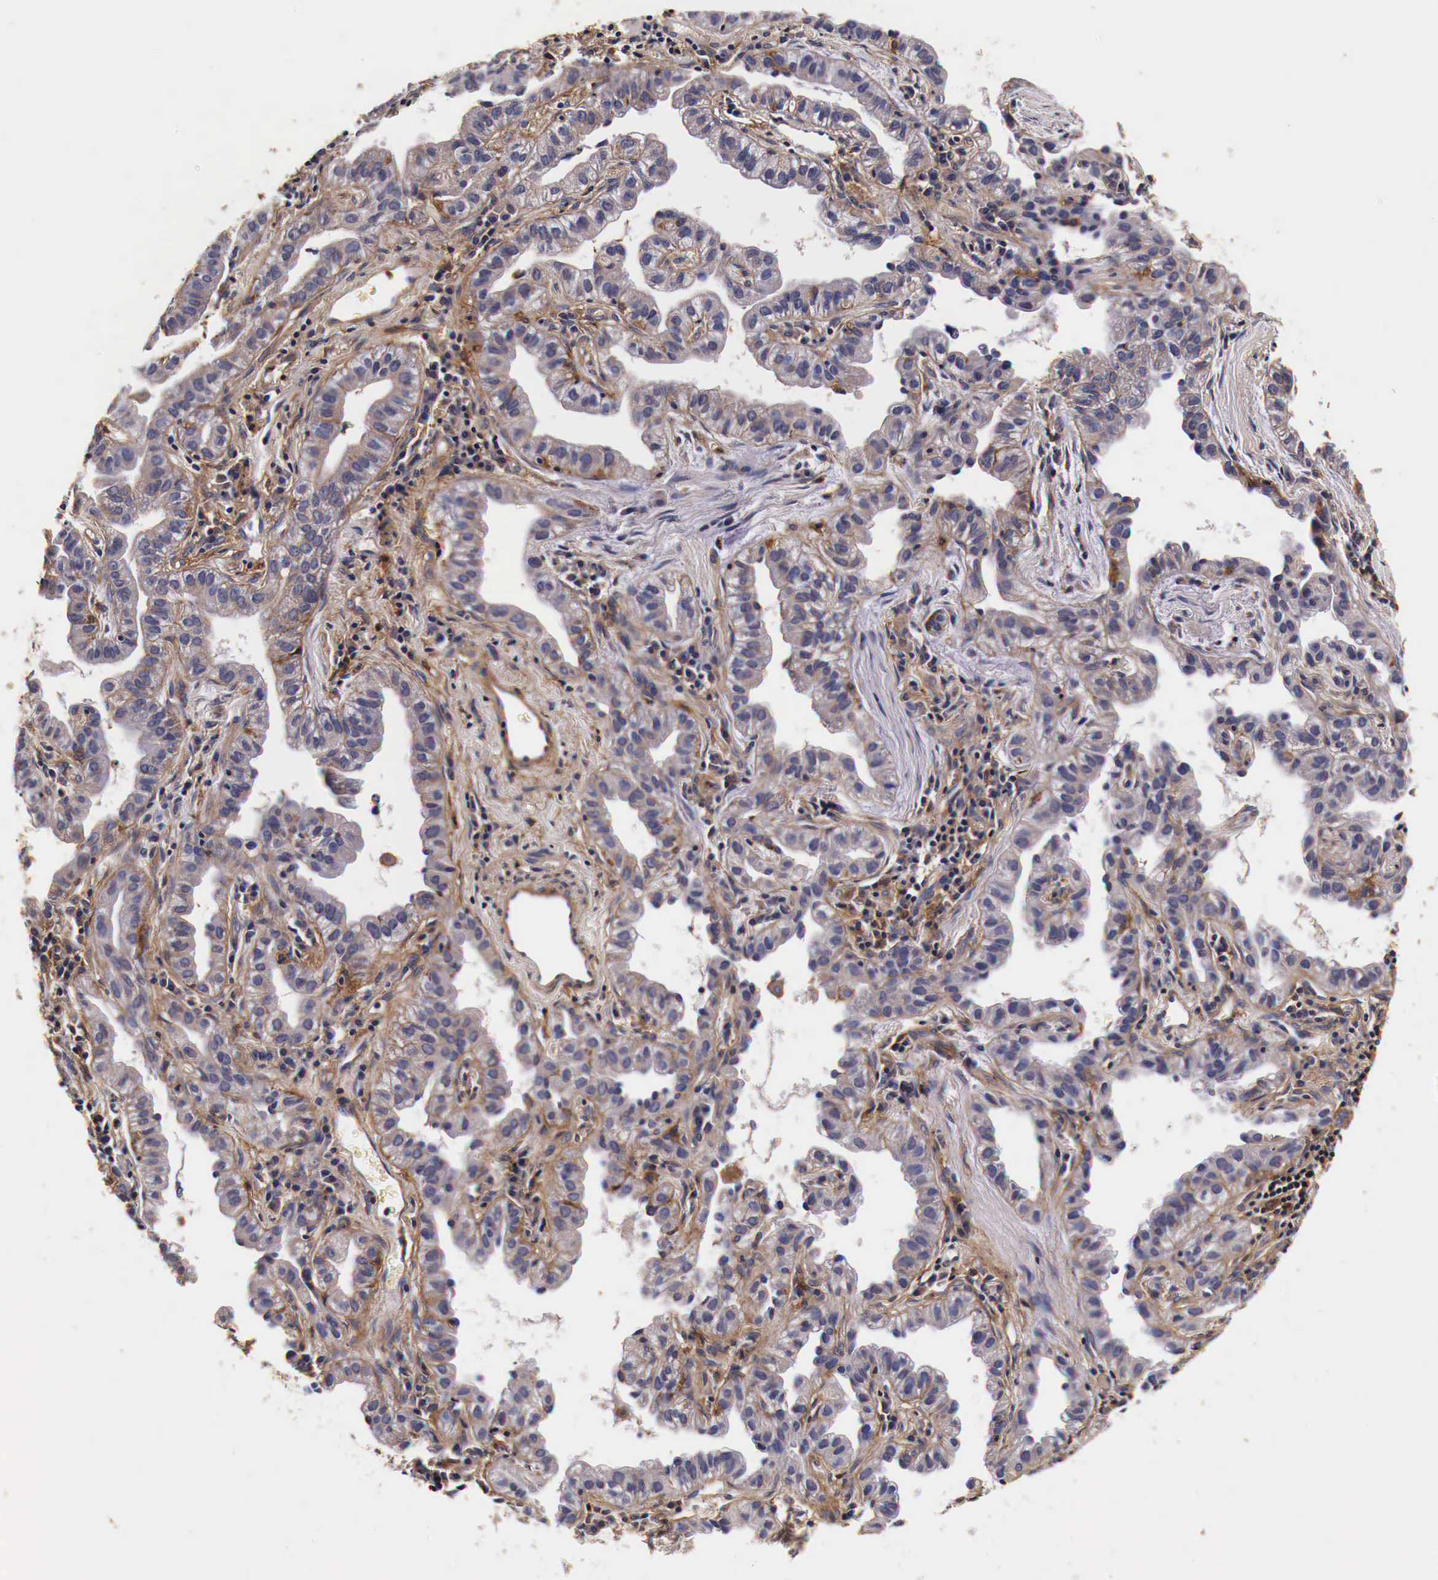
{"staining": {"intensity": "negative", "quantity": "none", "location": "none"}, "tissue": "lung cancer", "cell_type": "Tumor cells", "image_type": "cancer", "snomed": [{"axis": "morphology", "description": "Adenocarcinoma, NOS"}, {"axis": "topography", "description": "Lung"}], "caption": "Protein analysis of lung adenocarcinoma exhibits no significant positivity in tumor cells.", "gene": "RP2", "patient": {"sex": "female", "age": 50}}